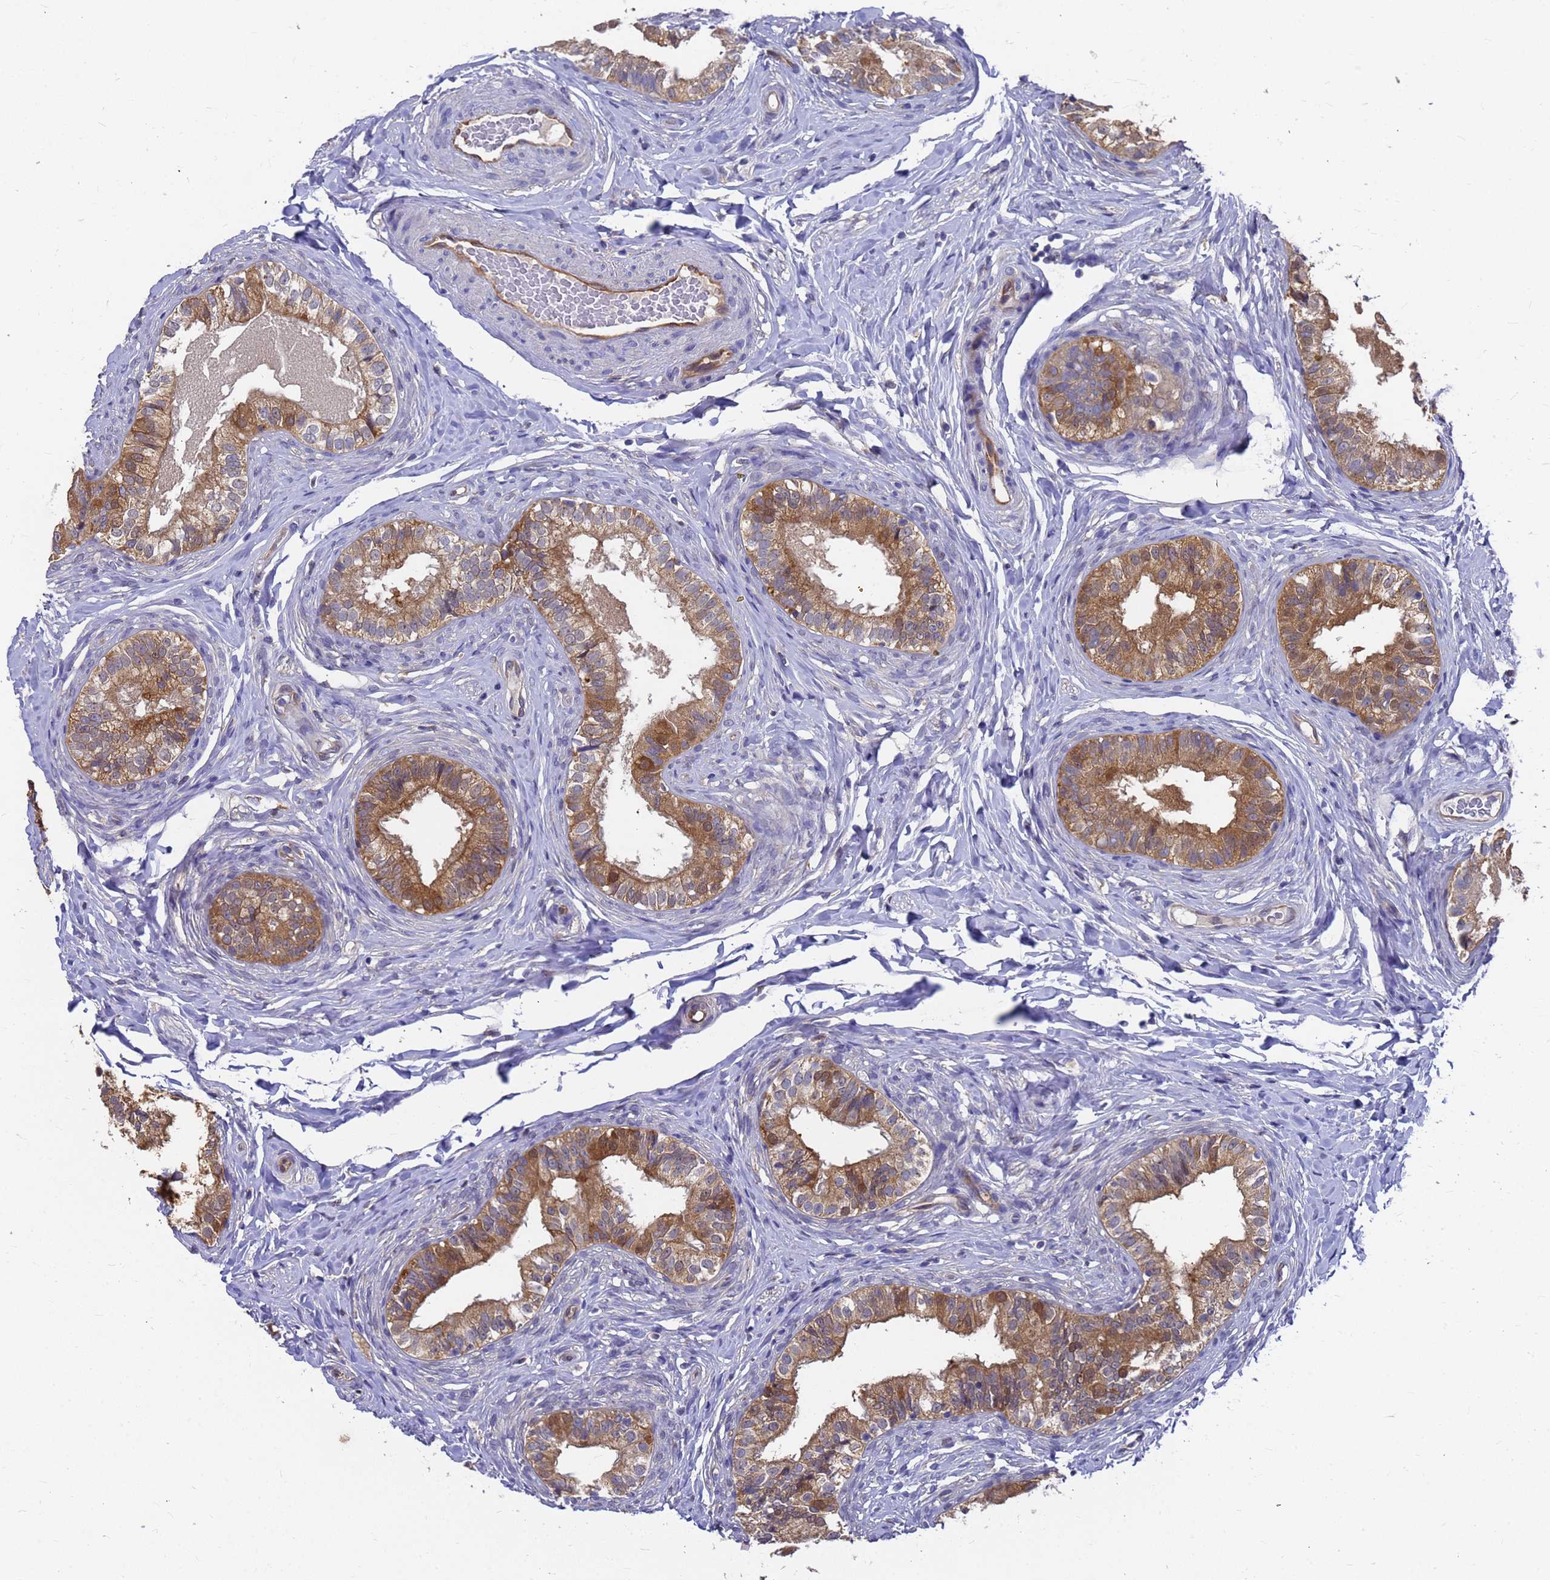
{"staining": {"intensity": "moderate", "quantity": "25%-75%", "location": "cytoplasmic/membranous"}, "tissue": "epididymis", "cell_type": "Glandular cells", "image_type": "normal", "snomed": [{"axis": "morphology", "description": "Normal tissue, NOS"}, {"axis": "topography", "description": "Epididymis"}], "caption": "High-power microscopy captured an IHC histopathology image of normal epididymis, revealing moderate cytoplasmic/membranous staining in approximately 25%-75% of glandular cells.", "gene": "SLC35E2B", "patient": {"sex": "male", "age": 49}}